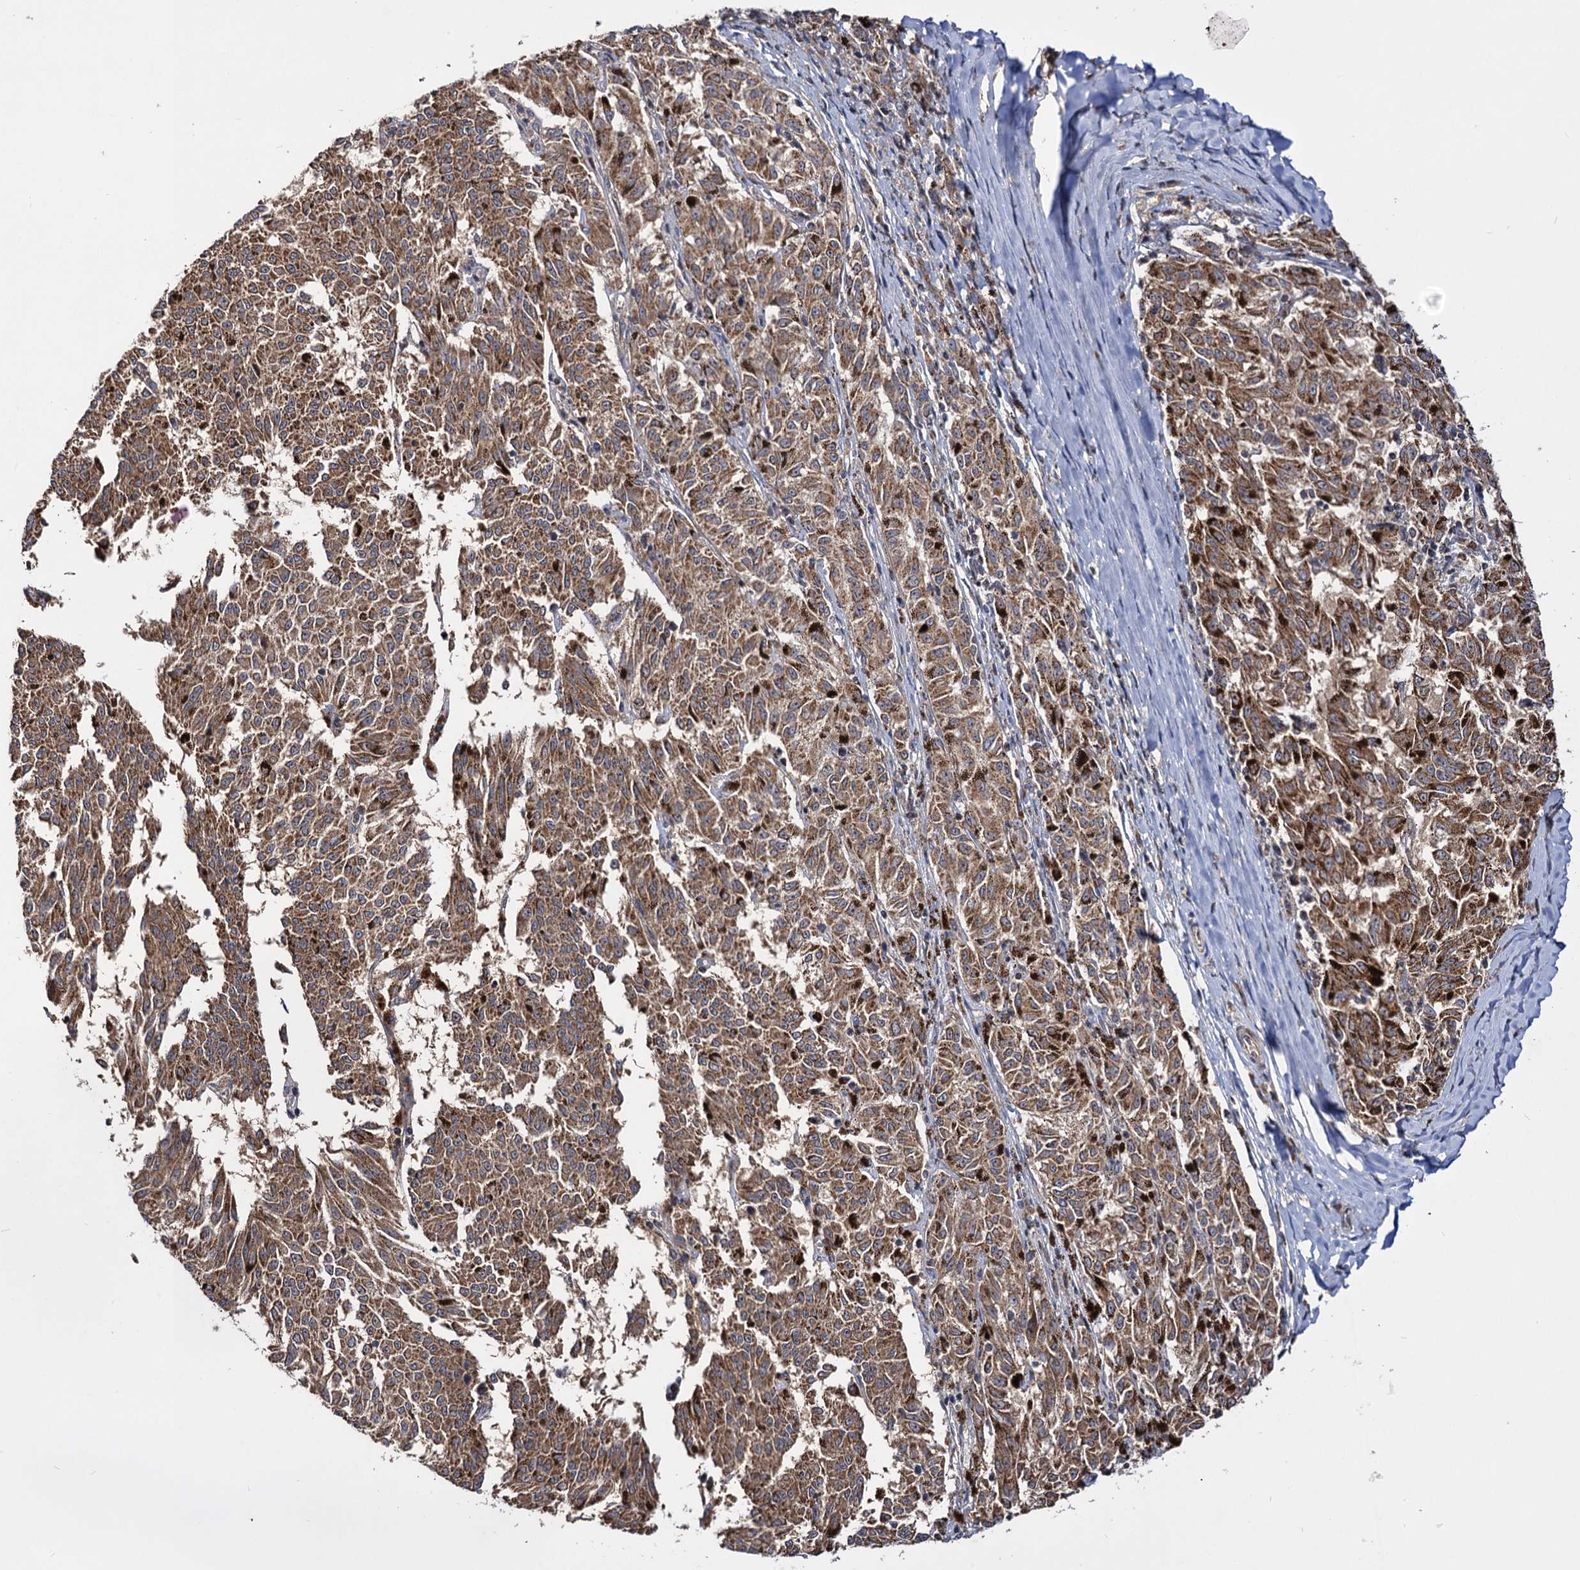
{"staining": {"intensity": "moderate", "quantity": ">75%", "location": "cytoplasmic/membranous"}, "tissue": "melanoma", "cell_type": "Tumor cells", "image_type": "cancer", "snomed": [{"axis": "morphology", "description": "Malignant melanoma, NOS"}, {"axis": "topography", "description": "Skin"}], "caption": "A high-resolution image shows immunohistochemistry staining of melanoma, which reveals moderate cytoplasmic/membranous staining in approximately >75% of tumor cells. (DAB = brown stain, brightfield microscopy at high magnification).", "gene": "CEP76", "patient": {"sex": "female", "age": 72}}